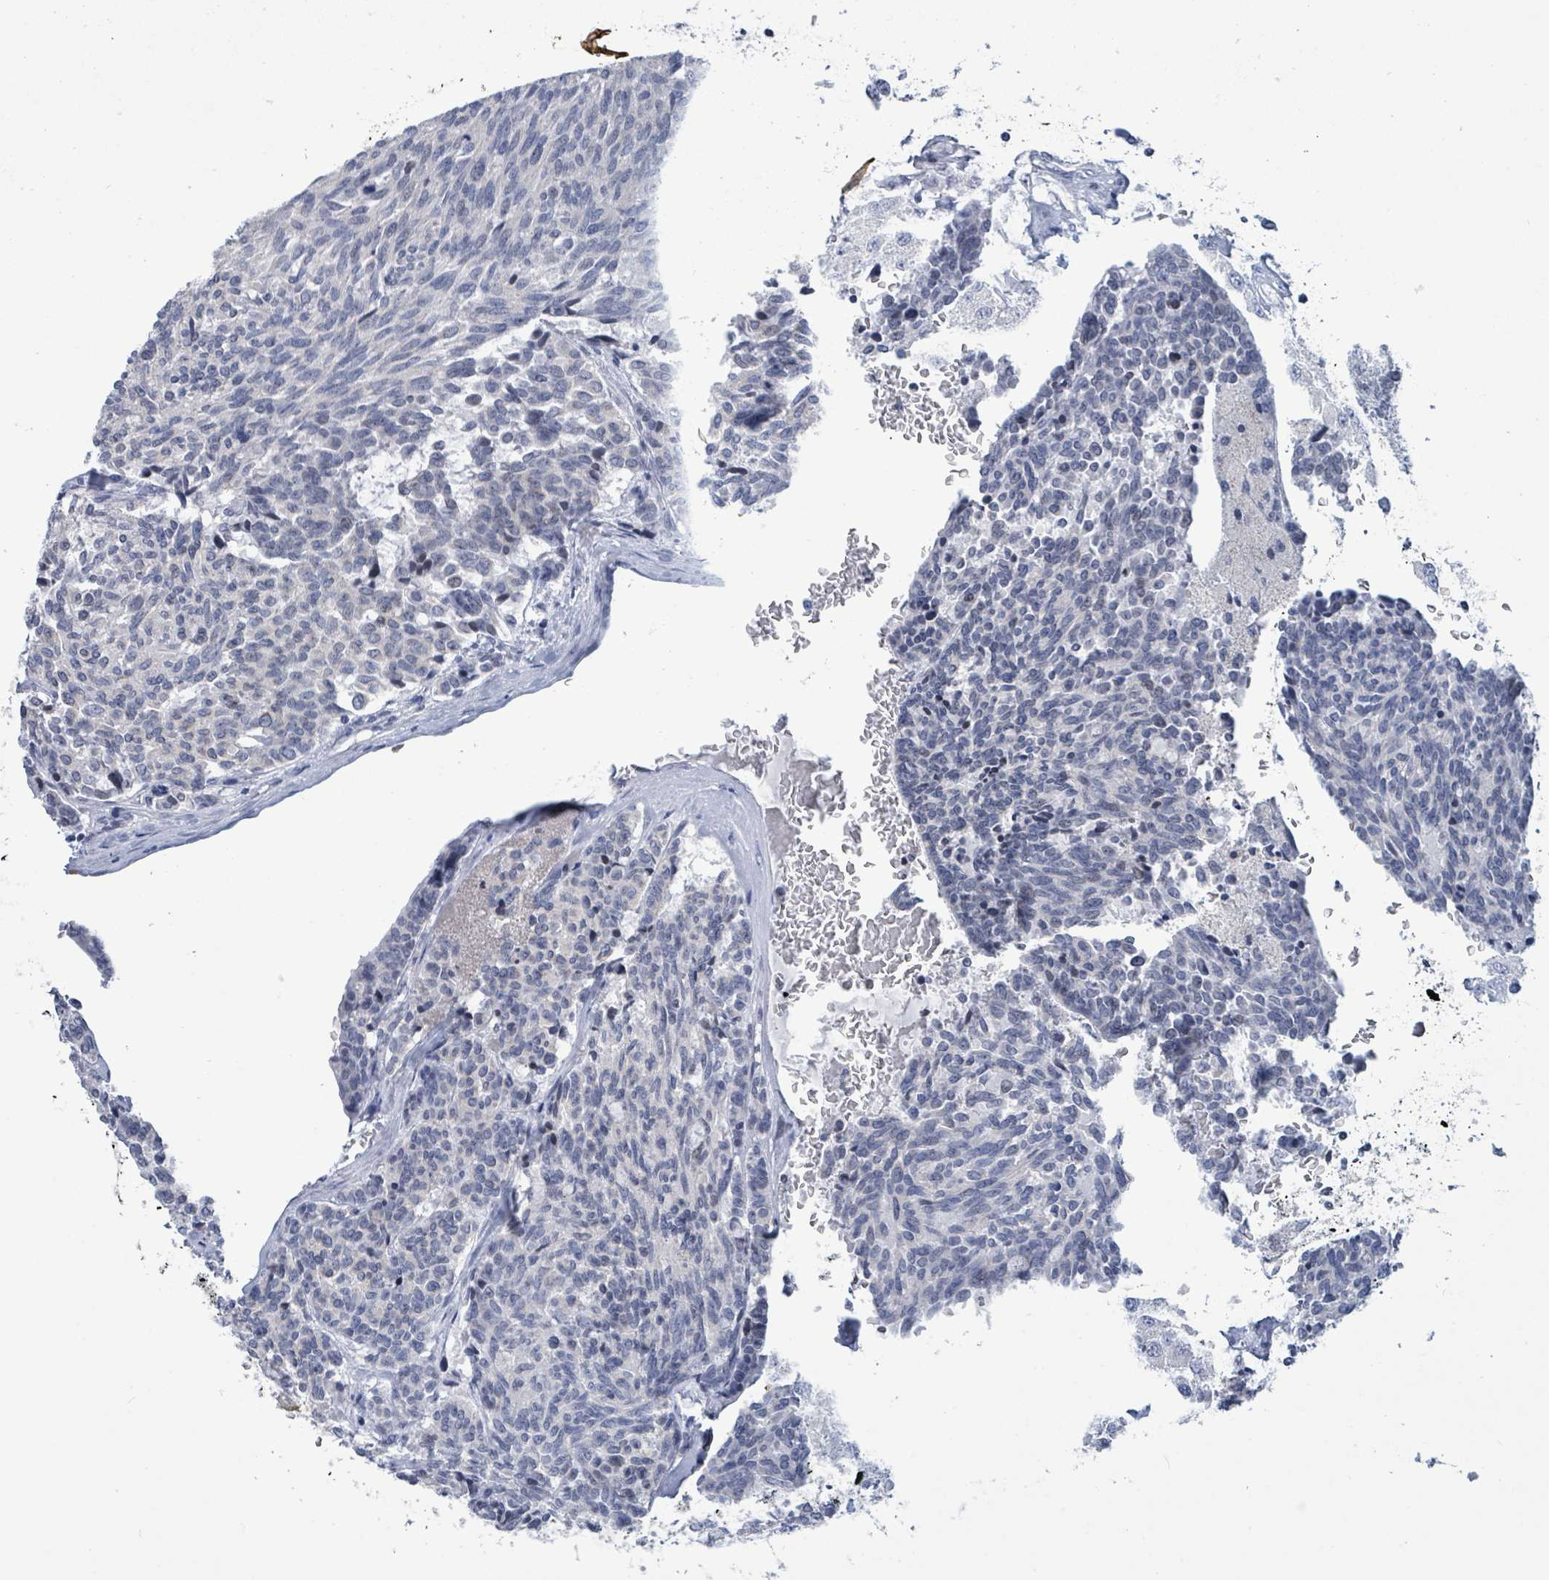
{"staining": {"intensity": "negative", "quantity": "none", "location": "none"}, "tissue": "carcinoid", "cell_type": "Tumor cells", "image_type": "cancer", "snomed": [{"axis": "morphology", "description": "Carcinoid, malignant, NOS"}, {"axis": "topography", "description": "Pancreas"}], "caption": "Immunohistochemistry (IHC) of human malignant carcinoid exhibits no staining in tumor cells.", "gene": "NTN3", "patient": {"sex": "female", "age": 54}}